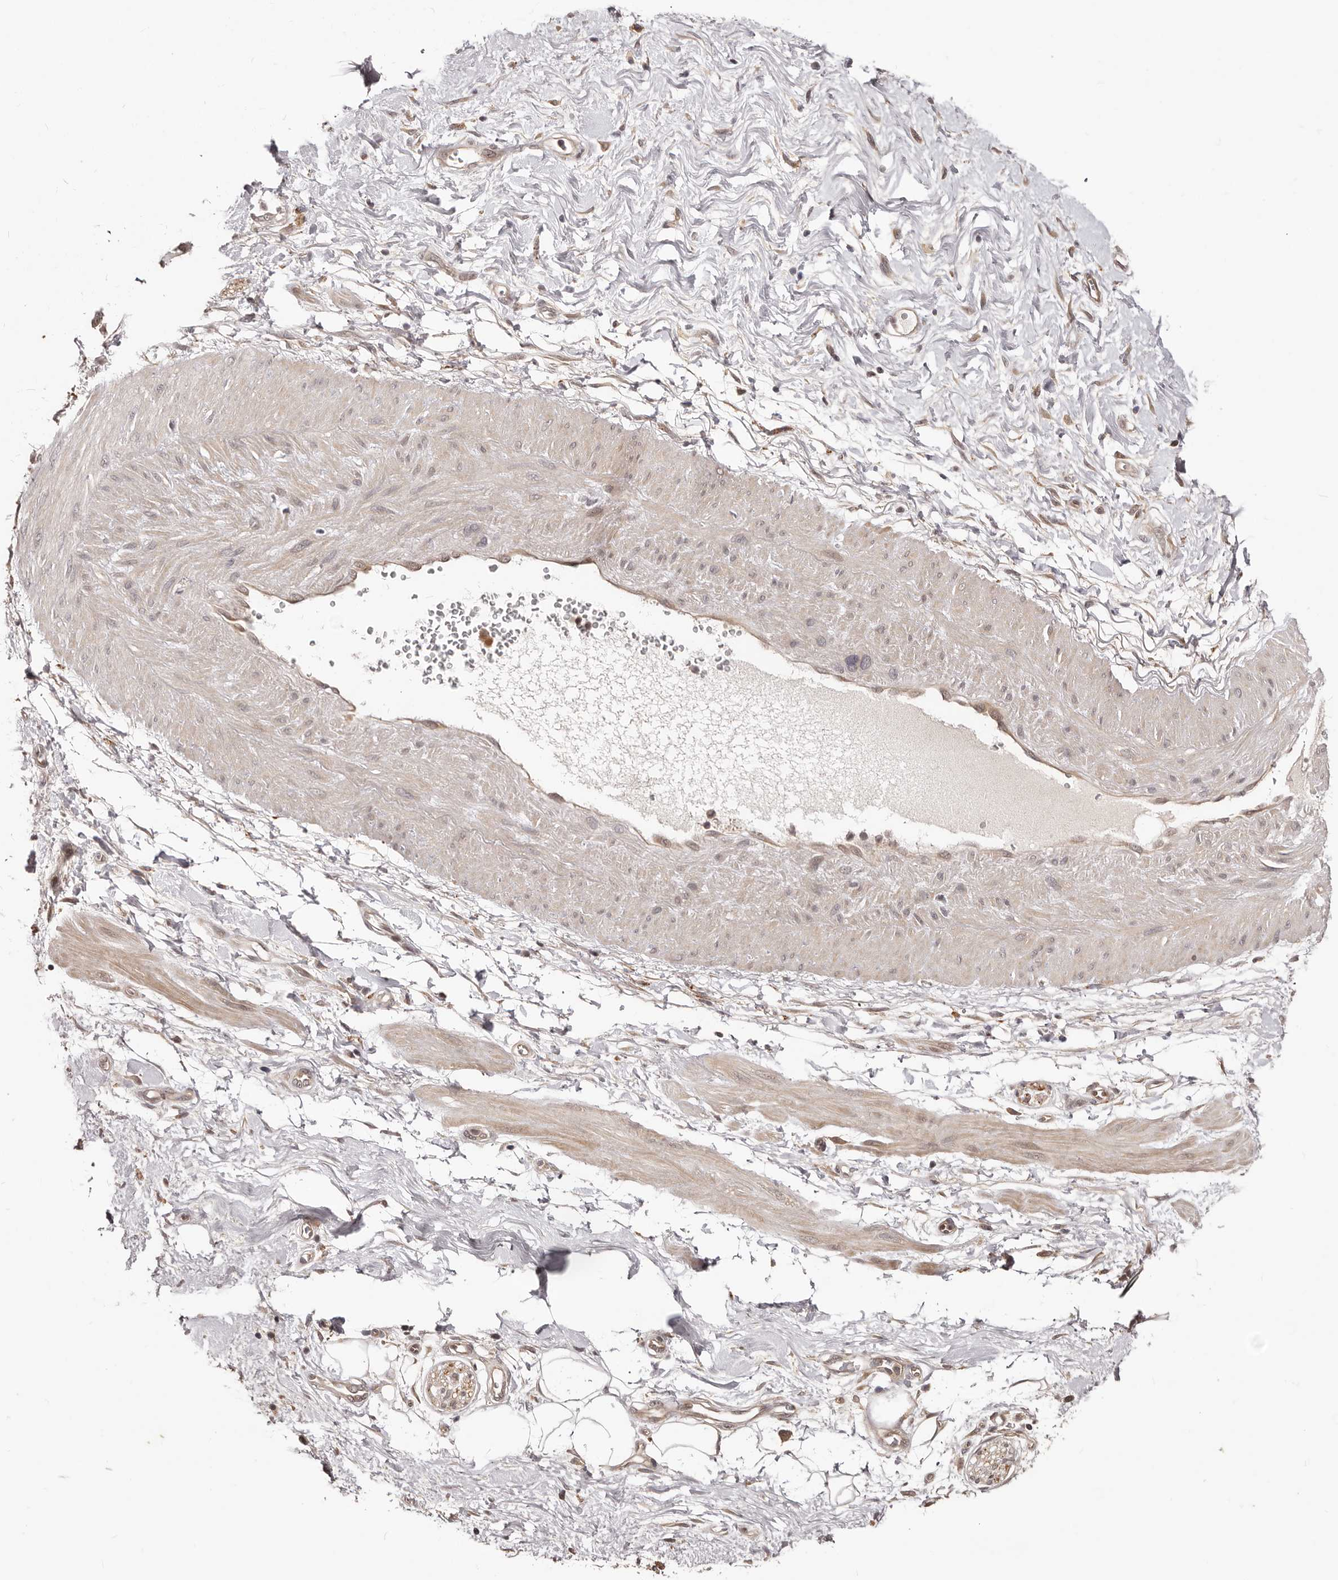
{"staining": {"intensity": "negative", "quantity": "none", "location": "none"}, "tissue": "adipose tissue", "cell_type": "Adipocytes", "image_type": "normal", "snomed": [{"axis": "morphology", "description": "Normal tissue, NOS"}, {"axis": "morphology", "description": "Adenocarcinoma, NOS"}, {"axis": "topography", "description": "Pancreas"}, {"axis": "topography", "description": "Peripheral nerve tissue"}], "caption": "This micrograph is of normal adipose tissue stained with IHC to label a protein in brown with the nuclei are counter-stained blue. There is no positivity in adipocytes.", "gene": "MDP1", "patient": {"sex": "male", "age": 59}}